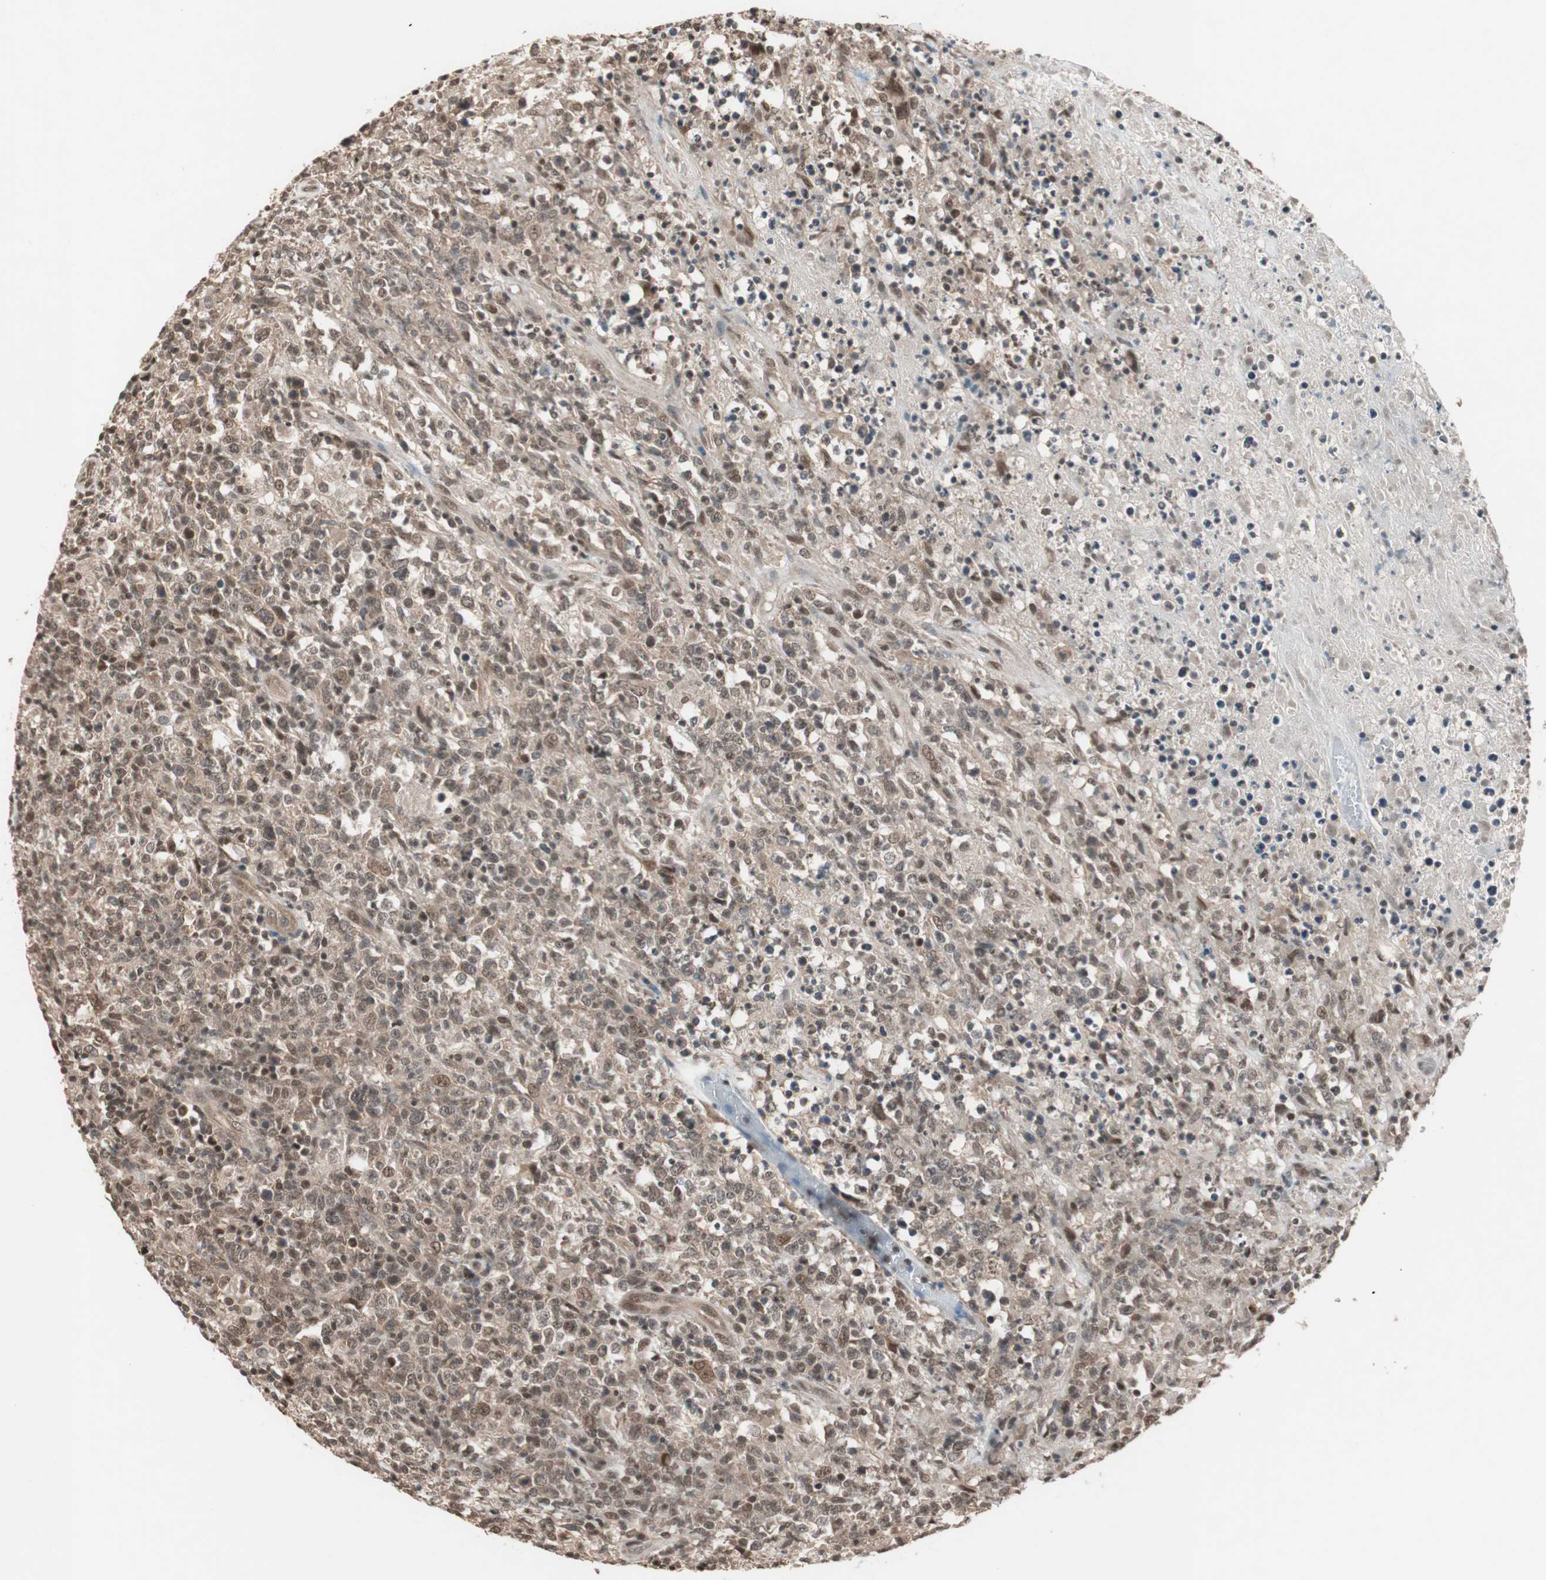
{"staining": {"intensity": "weak", "quantity": "25%-75%", "location": "cytoplasmic/membranous,nuclear"}, "tissue": "lymphoma", "cell_type": "Tumor cells", "image_type": "cancer", "snomed": [{"axis": "morphology", "description": "Malignant lymphoma, non-Hodgkin's type, High grade"}, {"axis": "topography", "description": "Lymph node"}], "caption": "Immunohistochemistry (IHC) (DAB) staining of lymphoma shows weak cytoplasmic/membranous and nuclear protein expression in about 25%-75% of tumor cells.", "gene": "DRAP1", "patient": {"sex": "female", "age": 84}}